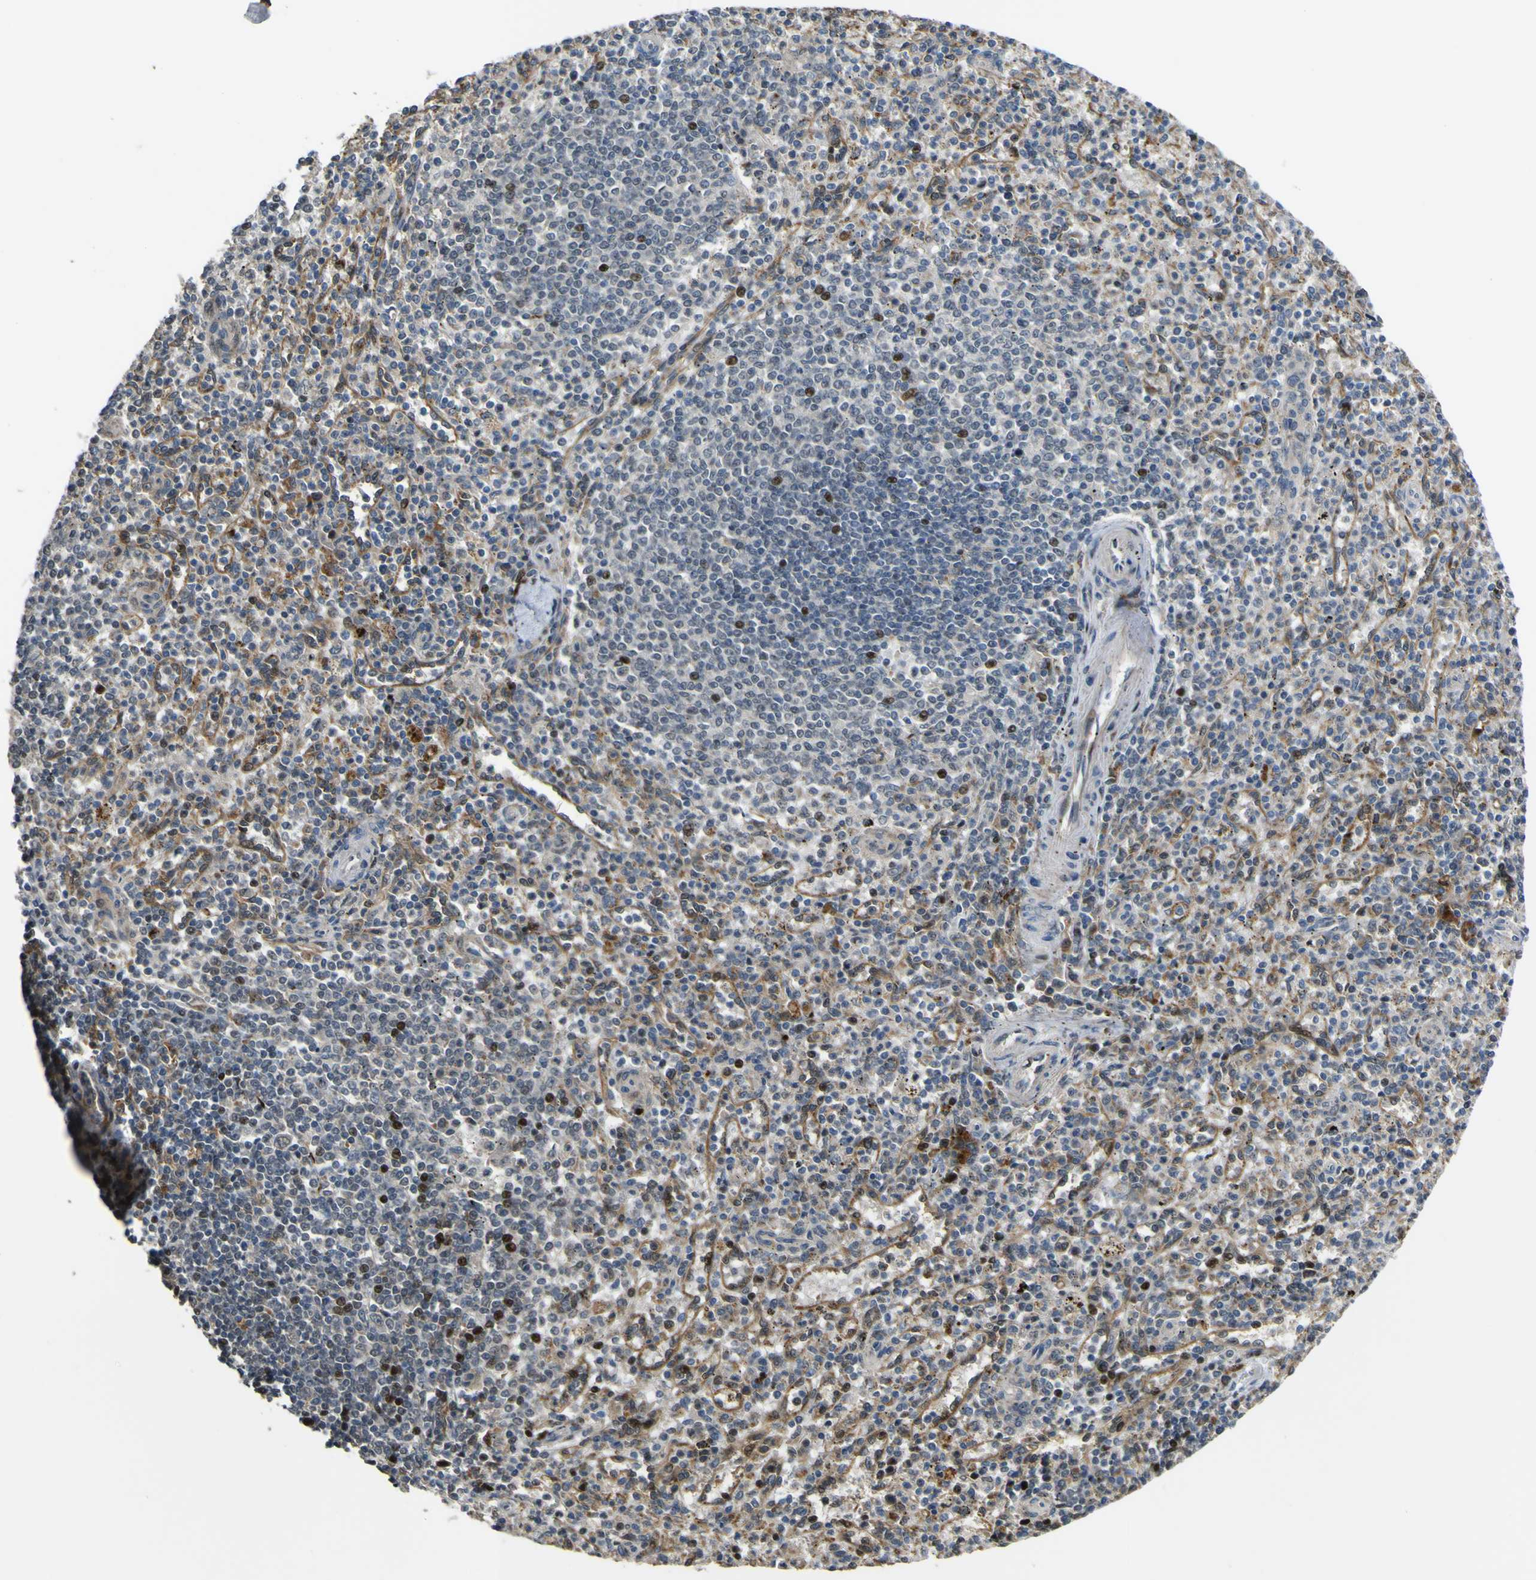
{"staining": {"intensity": "strong", "quantity": "25%-75%", "location": "nuclear"}, "tissue": "spleen", "cell_type": "Cells in red pulp", "image_type": "normal", "snomed": [{"axis": "morphology", "description": "Normal tissue, NOS"}, {"axis": "topography", "description": "Spleen"}], "caption": "This histopathology image shows immunohistochemistry staining of benign spleen, with high strong nuclear positivity in approximately 25%-75% of cells in red pulp.", "gene": "LBHD1", "patient": {"sex": "male", "age": 72}}